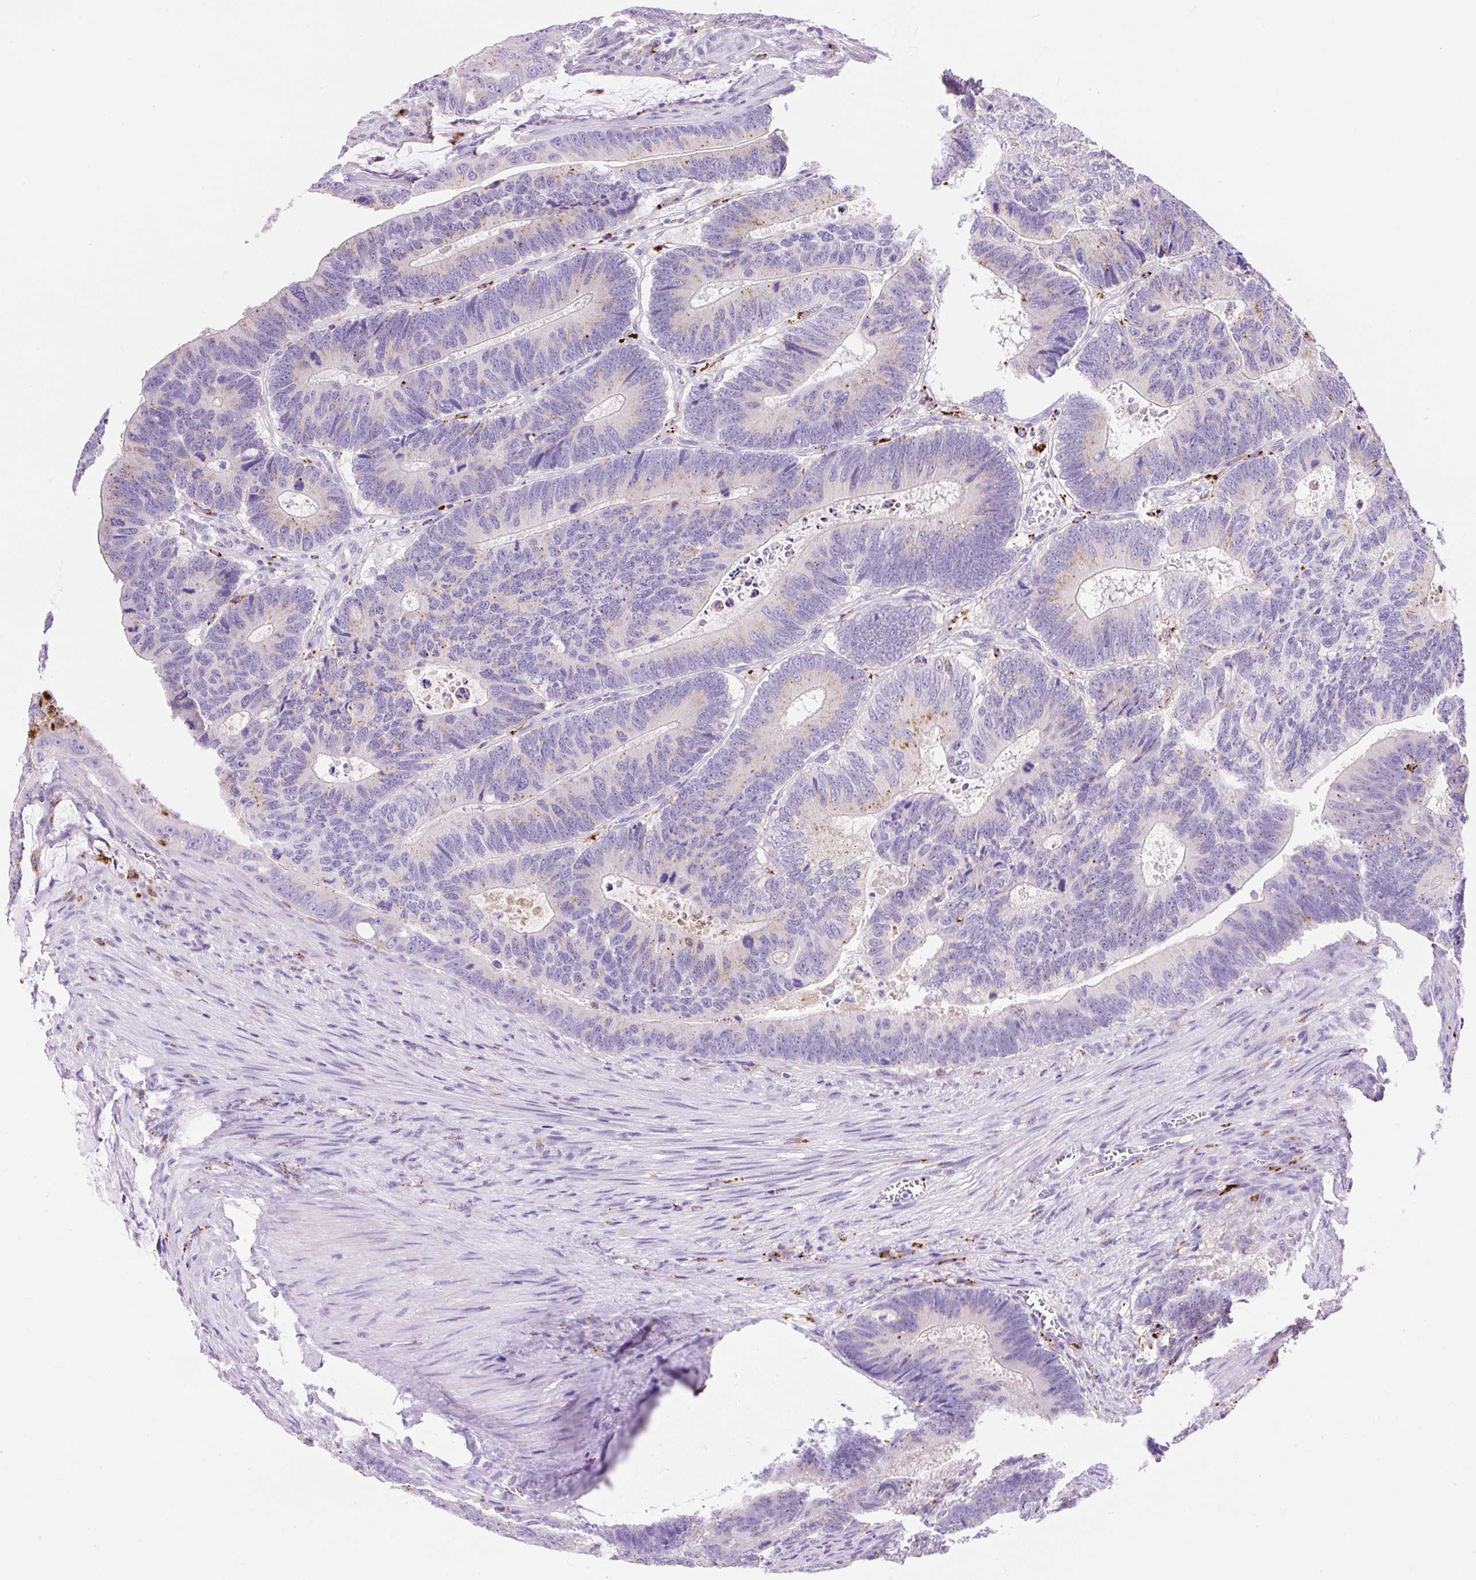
{"staining": {"intensity": "moderate", "quantity": "<25%", "location": "cytoplasmic/membranous"}, "tissue": "colorectal cancer", "cell_type": "Tumor cells", "image_type": "cancer", "snomed": [{"axis": "morphology", "description": "Adenocarcinoma, NOS"}, {"axis": "topography", "description": "Colon"}], "caption": "Colorectal cancer stained with immunohistochemistry (IHC) shows moderate cytoplasmic/membranous staining in about <25% of tumor cells.", "gene": "HEXB", "patient": {"sex": "male", "age": 62}}